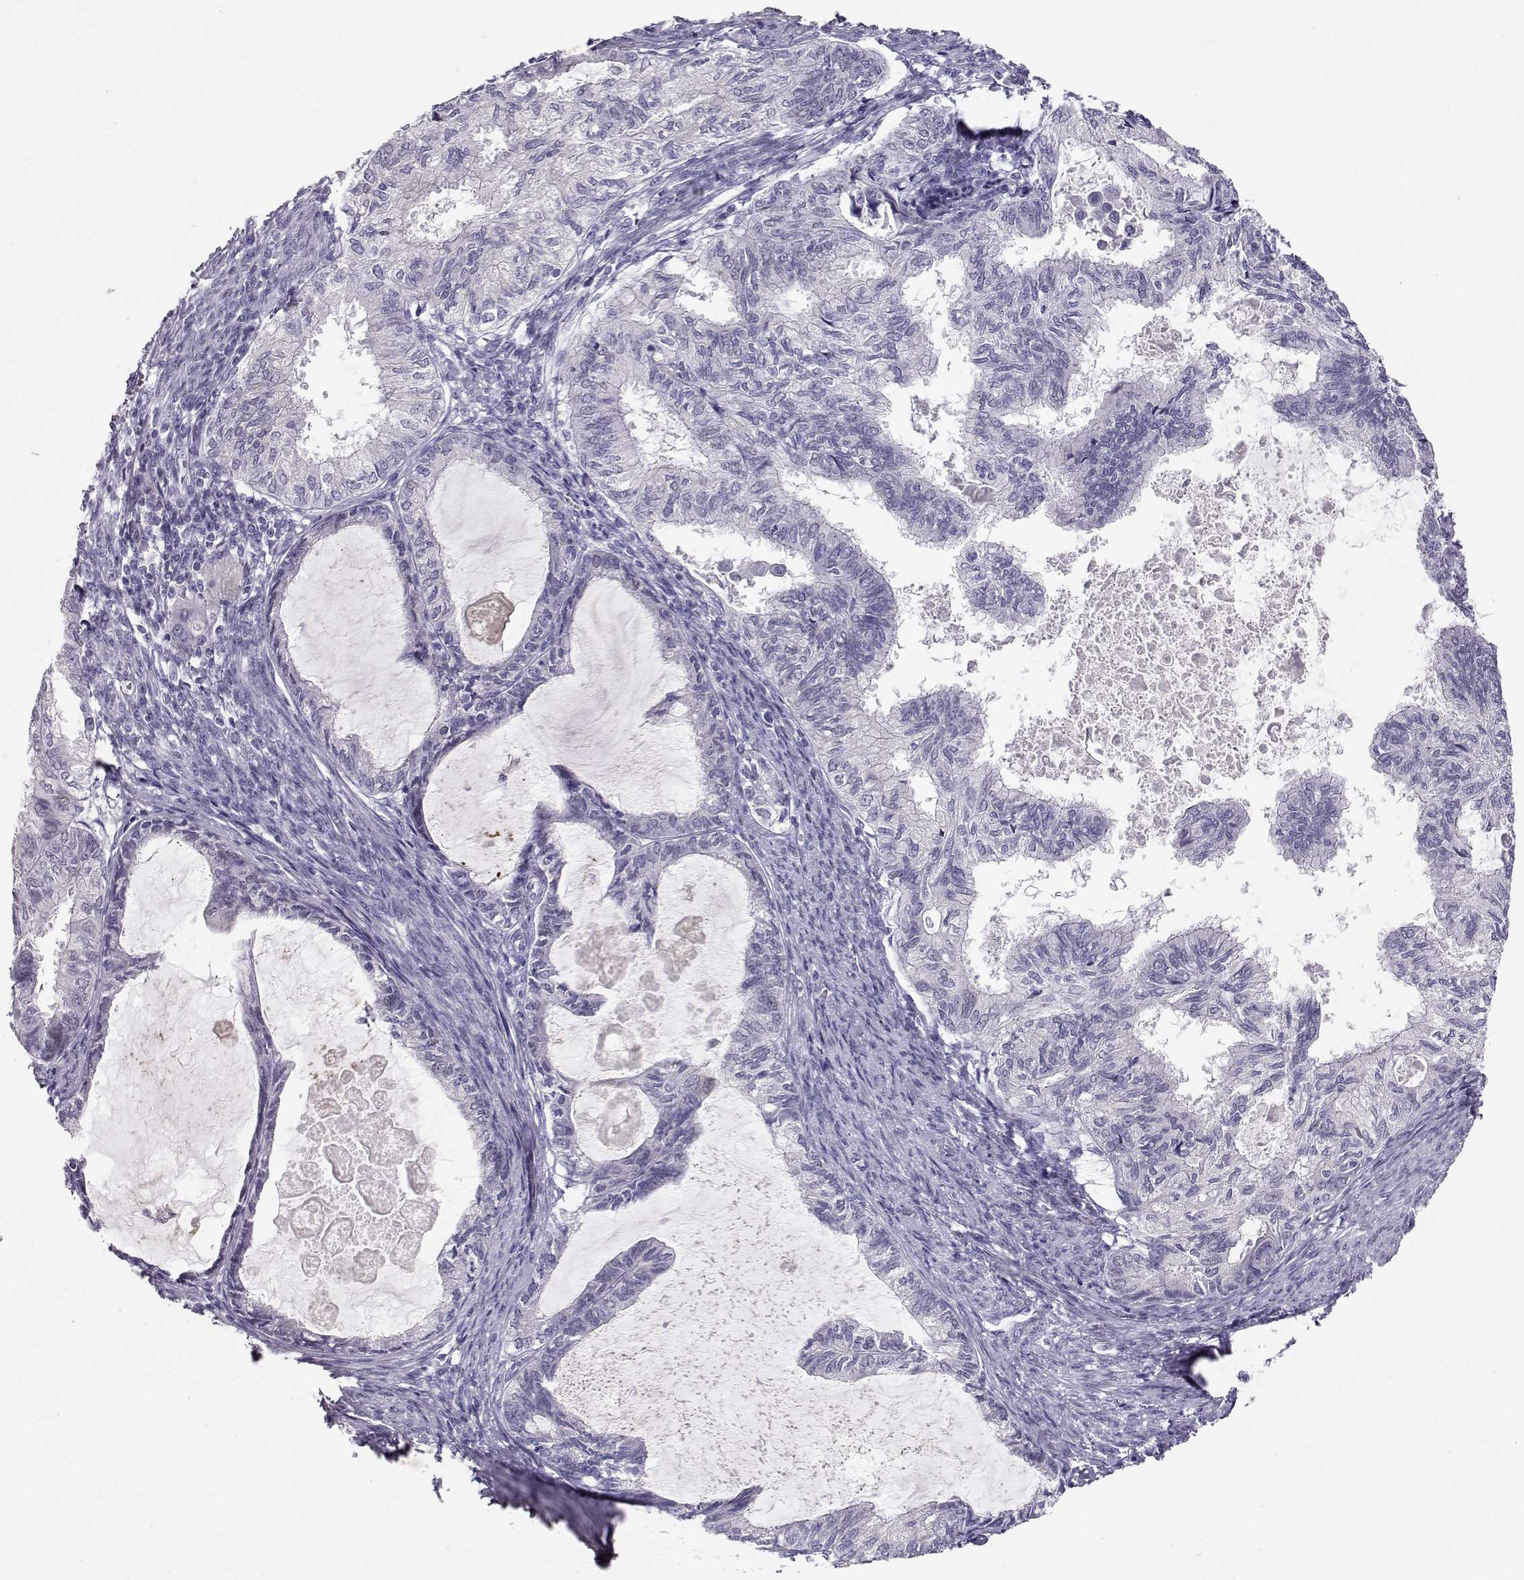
{"staining": {"intensity": "negative", "quantity": "none", "location": "none"}, "tissue": "endometrial cancer", "cell_type": "Tumor cells", "image_type": "cancer", "snomed": [{"axis": "morphology", "description": "Adenocarcinoma, NOS"}, {"axis": "topography", "description": "Endometrium"}], "caption": "Photomicrograph shows no significant protein expression in tumor cells of adenocarcinoma (endometrial). (Stains: DAB immunohistochemistry with hematoxylin counter stain, Microscopy: brightfield microscopy at high magnification).", "gene": "RD3", "patient": {"sex": "female", "age": 86}}